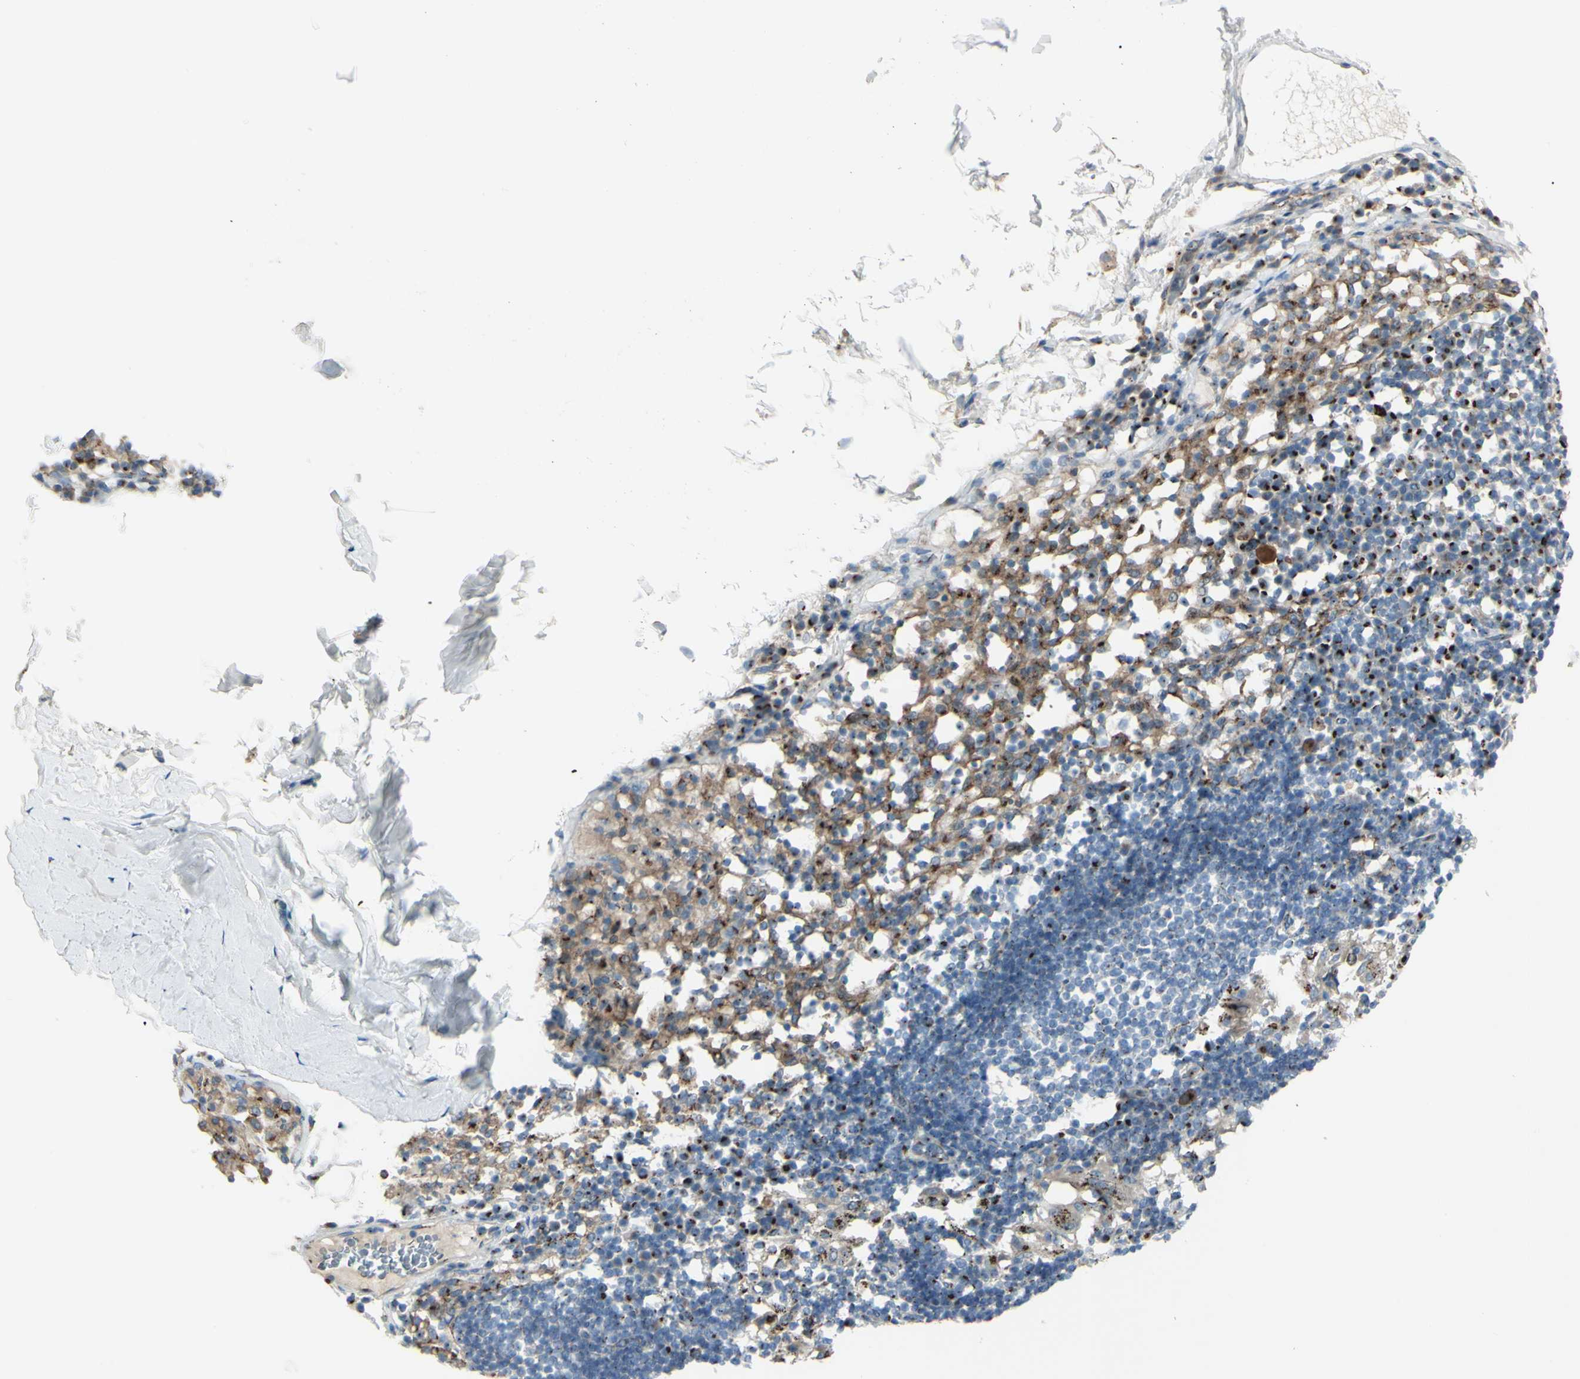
{"staining": {"intensity": "negative", "quantity": "none", "location": "none"}, "tissue": "adipose tissue", "cell_type": "Adipocytes", "image_type": "normal", "snomed": [{"axis": "morphology", "description": "Normal tissue, NOS"}, {"axis": "topography", "description": "Cartilage tissue"}, {"axis": "topography", "description": "Bronchus"}], "caption": "A high-resolution photomicrograph shows immunohistochemistry (IHC) staining of normal adipose tissue, which reveals no significant staining in adipocytes. (DAB (3,3'-diaminobenzidine) IHC visualized using brightfield microscopy, high magnification).", "gene": "B4GALT1", "patient": {"sex": "female", "age": 73}}